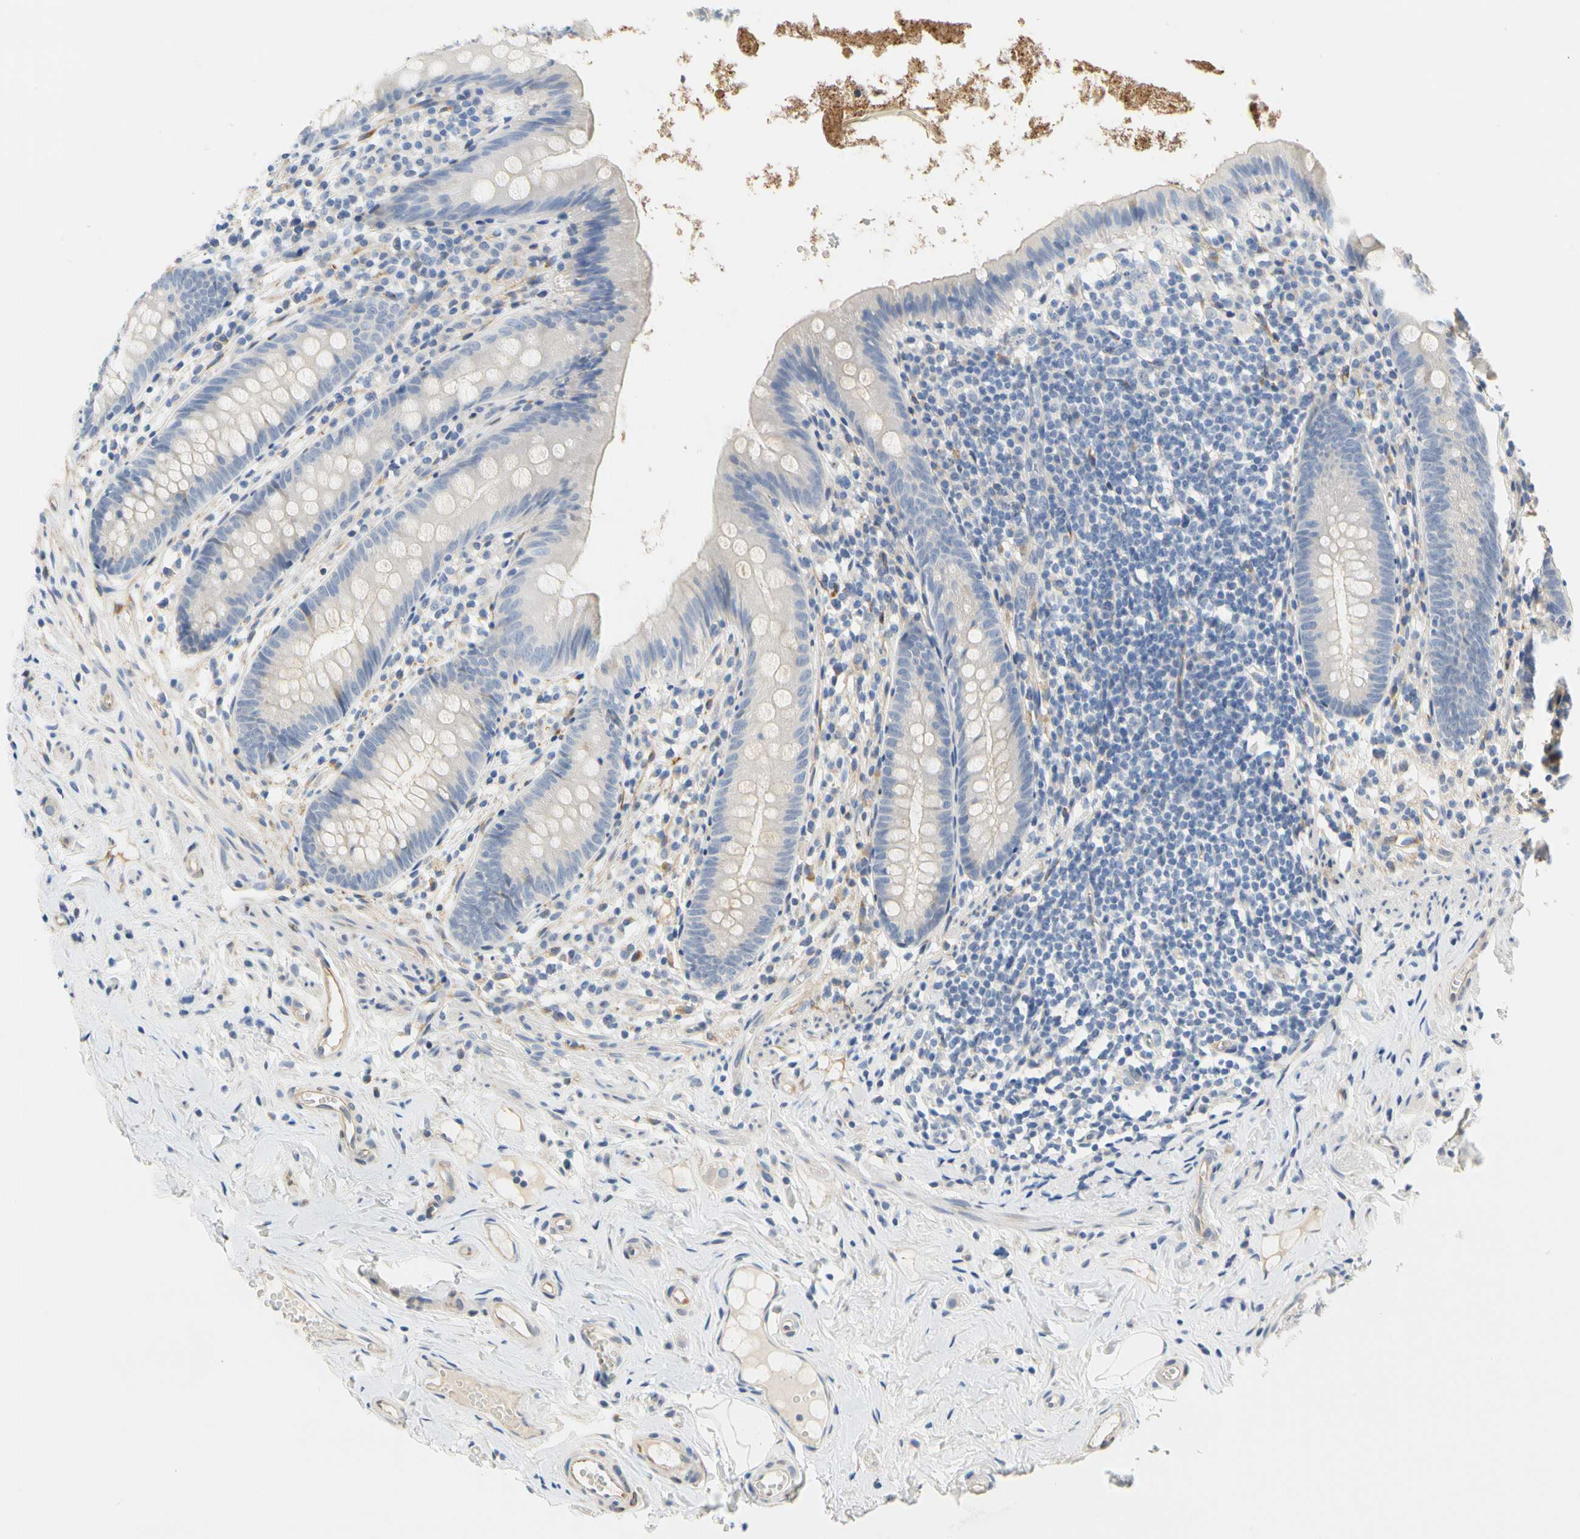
{"staining": {"intensity": "negative", "quantity": "none", "location": "none"}, "tissue": "appendix", "cell_type": "Glandular cells", "image_type": "normal", "snomed": [{"axis": "morphology", "description": "Normal tissue, NOS"}, {"axis": "topography", "description": "Appendix"}], "caption": "An IHC histopathology image of normal appendix is shown. There is no staining in glandular cells of appendix. The staining was performed using DAB (3,3'-diaminobenzidine) to visualize the protein expression in brown, while the nuclei were stained in blue with hematoxylin (Magnification: 20x).", "gene": "ZNF236", "patient": {"sex": "male", "age": 52}}